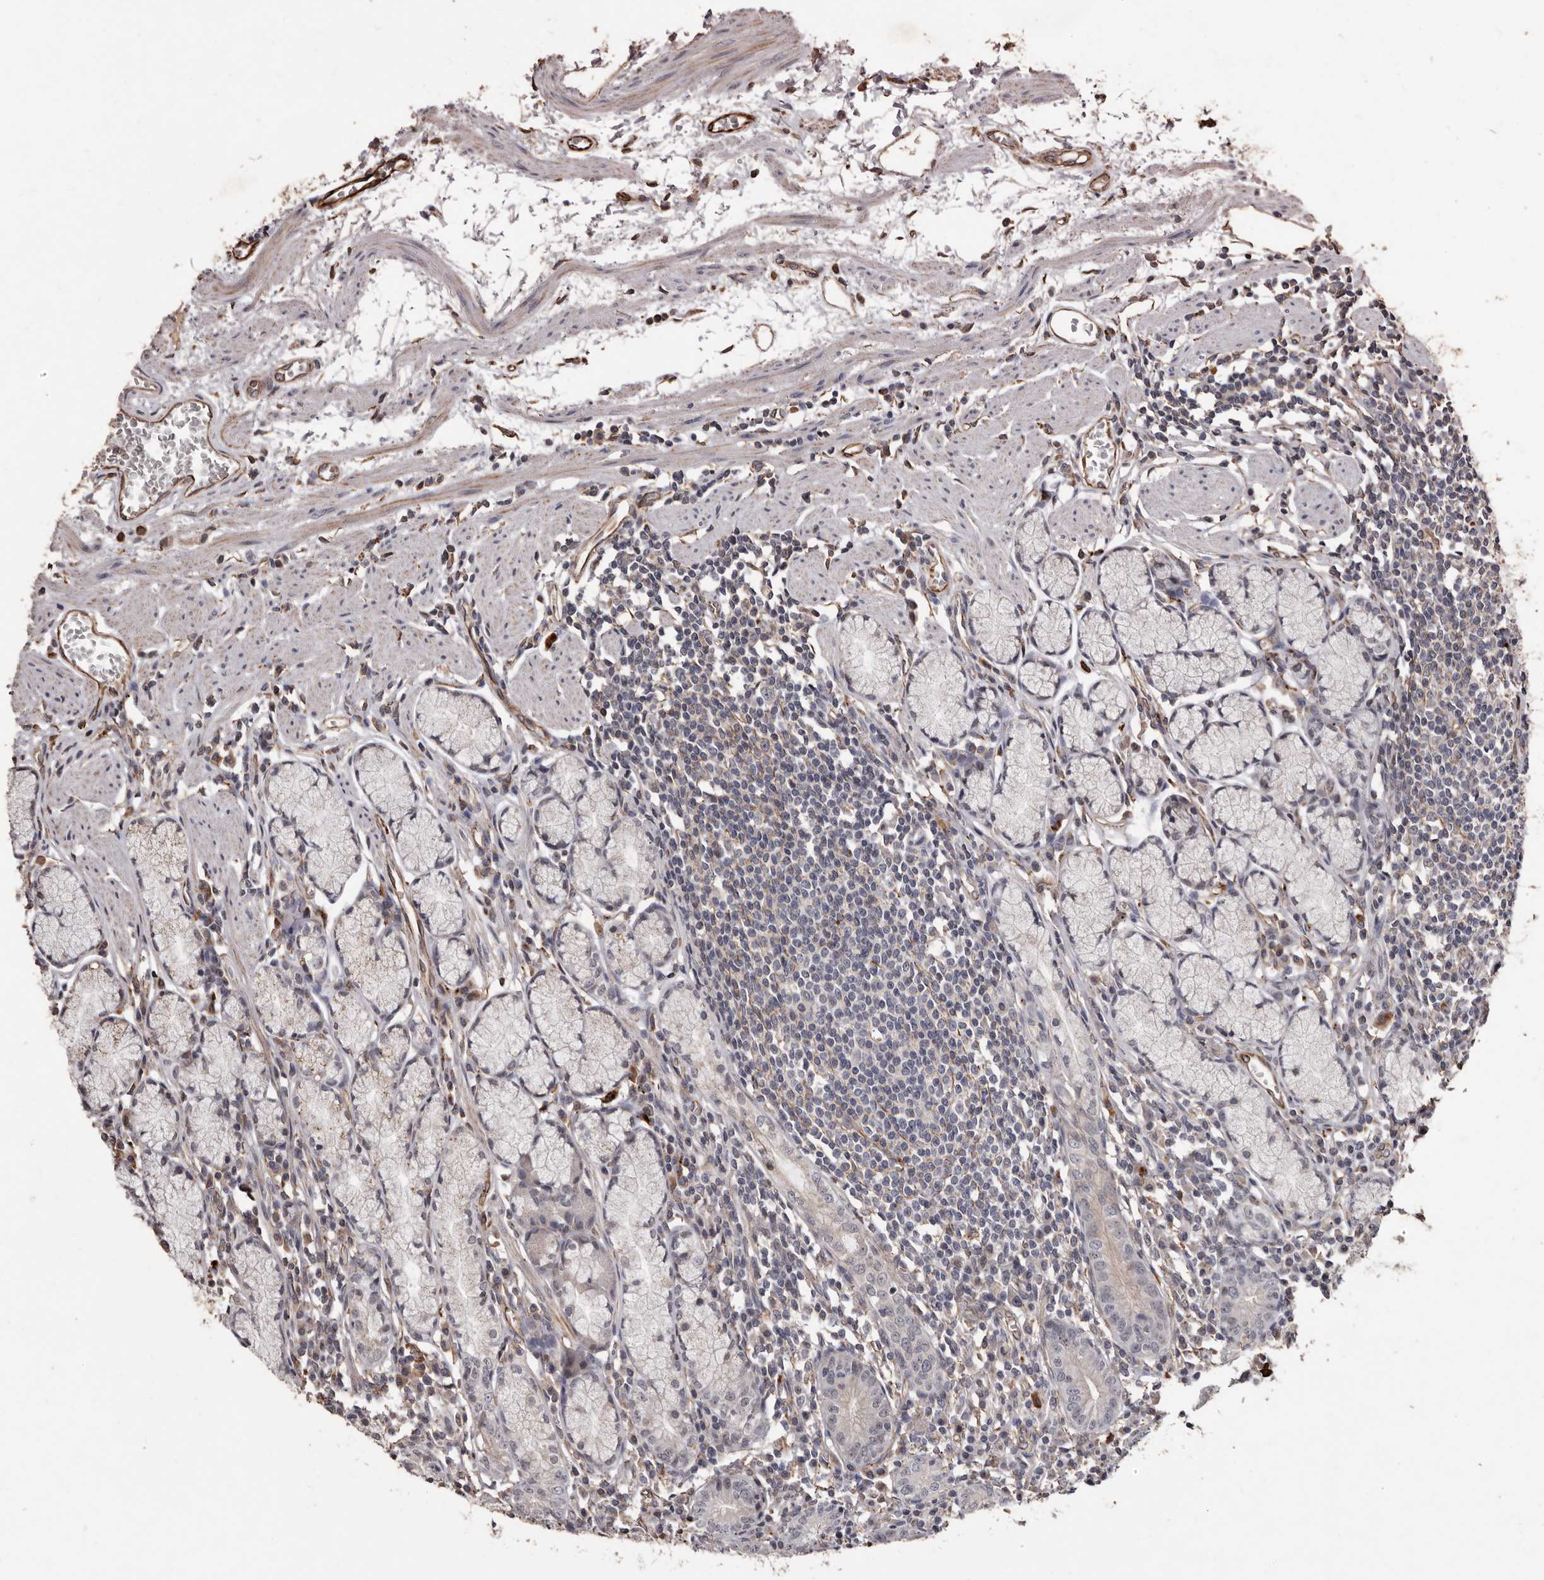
{"staining": {"intensity": "weak", "quantity": "<25%", "location": "cytoplasmic/membranous,nuclear"}, "tissue": "stomach", "cell_type": "Glandular cells", "image_type": "normal", "snomed": [{"axis": "morphology", "description": "Normal tissue, NOS"}, {"axis": "topography", "description": "Stomach"}], "caption": "DAB immunohistochemical staining of normal human stomach exhibits no significant staining in glandular cells. Nuclei are stained in blue.", "gene": "BRAT1", "patient": {"sex": "male", "age": 55}}